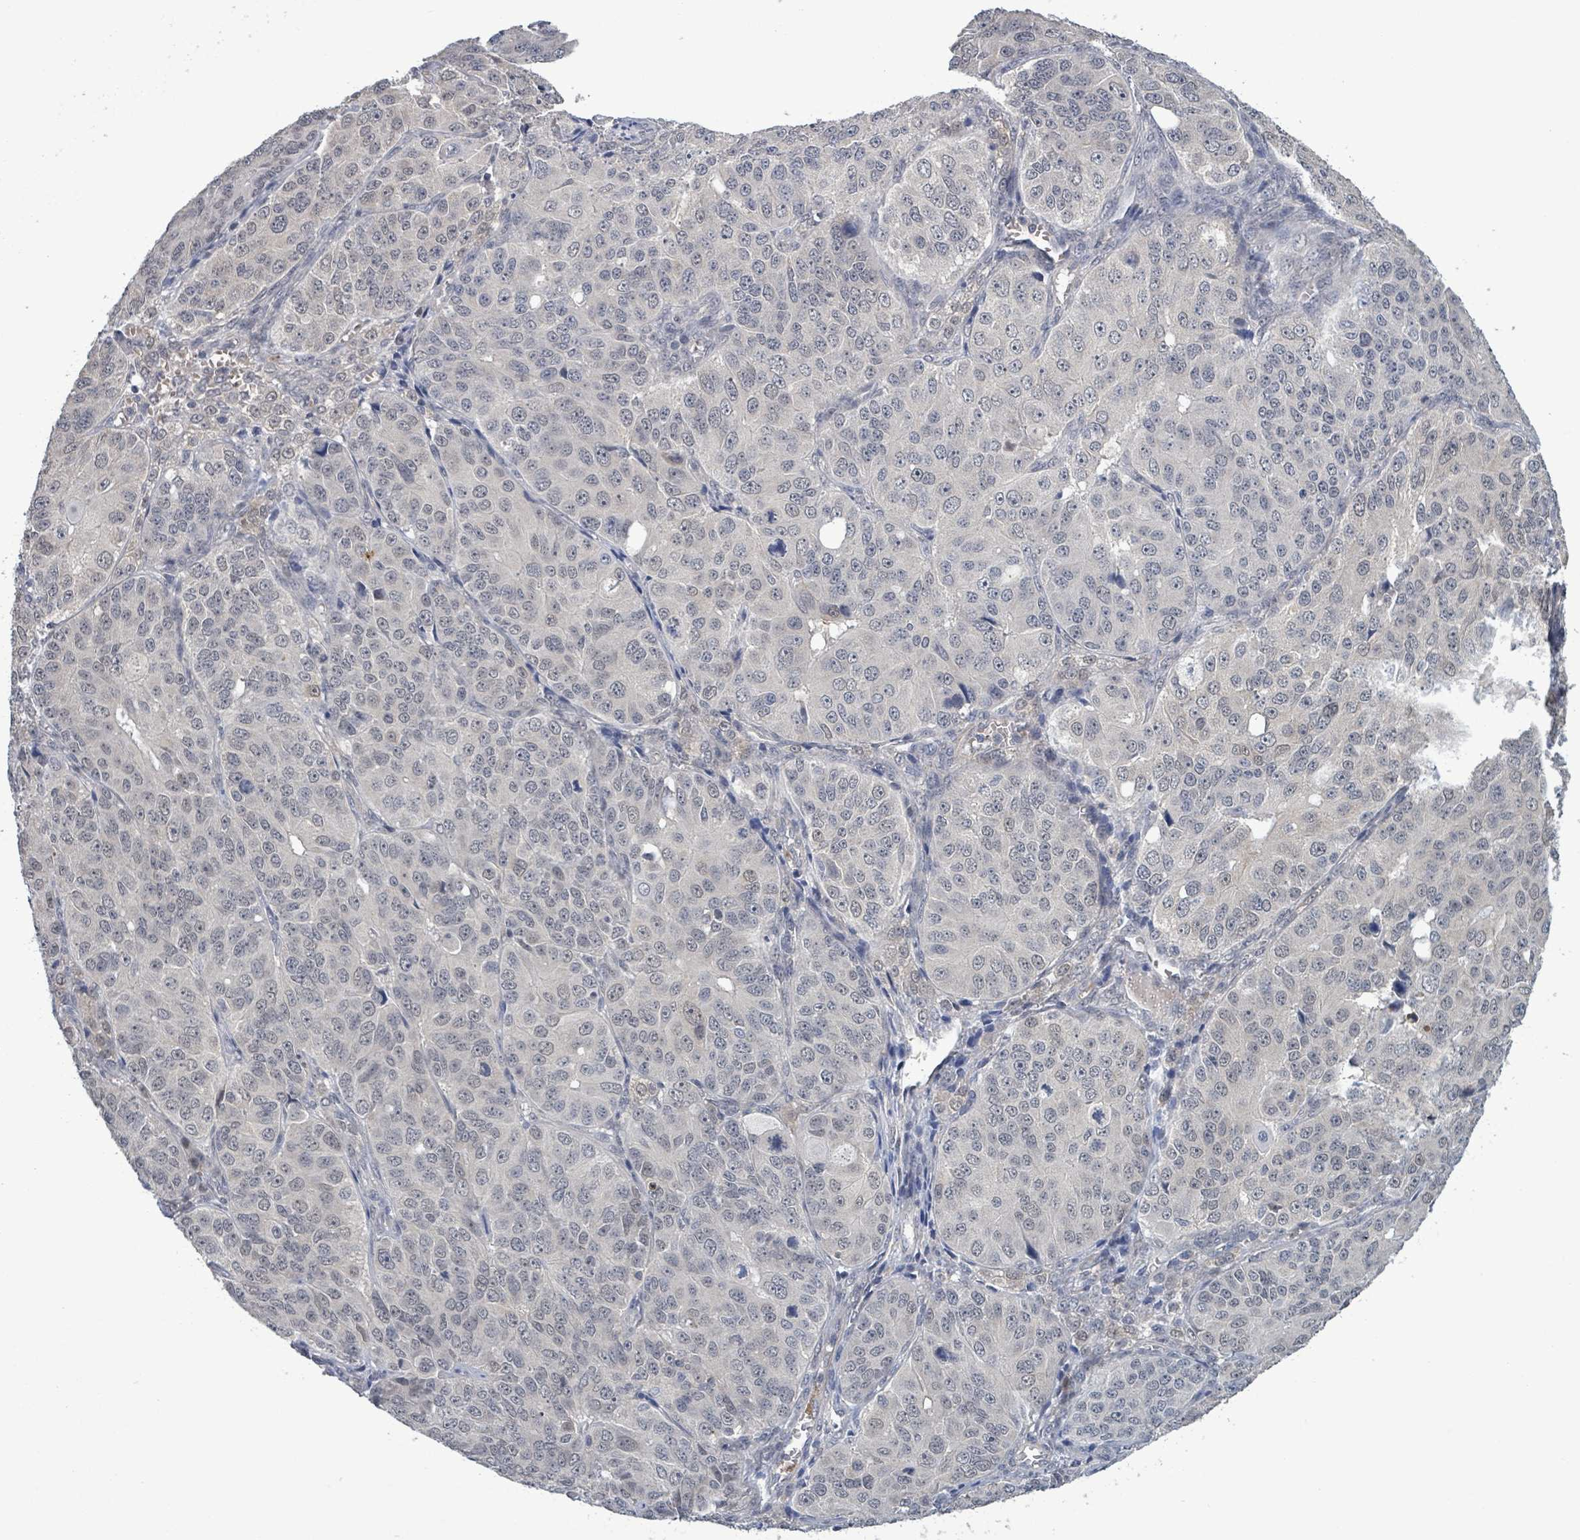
{"staining": {"intensity": "negative", "quantity": "none", "location": "none"}, "tissue": "ovarian cancer", "cell_type": "Tumor cells", "image_type": "cancer", "snomed": [{"axis": "morphology", "description": "Carcinoma, endometroid"}, {"axis": "topography", "description": "Ovary"}], "caption": "Human ovarian cancer stained for a protein using immunohistochemistry reveals no expression in tumor cells.", "gene": "AMMECR1", "patient": {"sex": "female", "age": 51}}